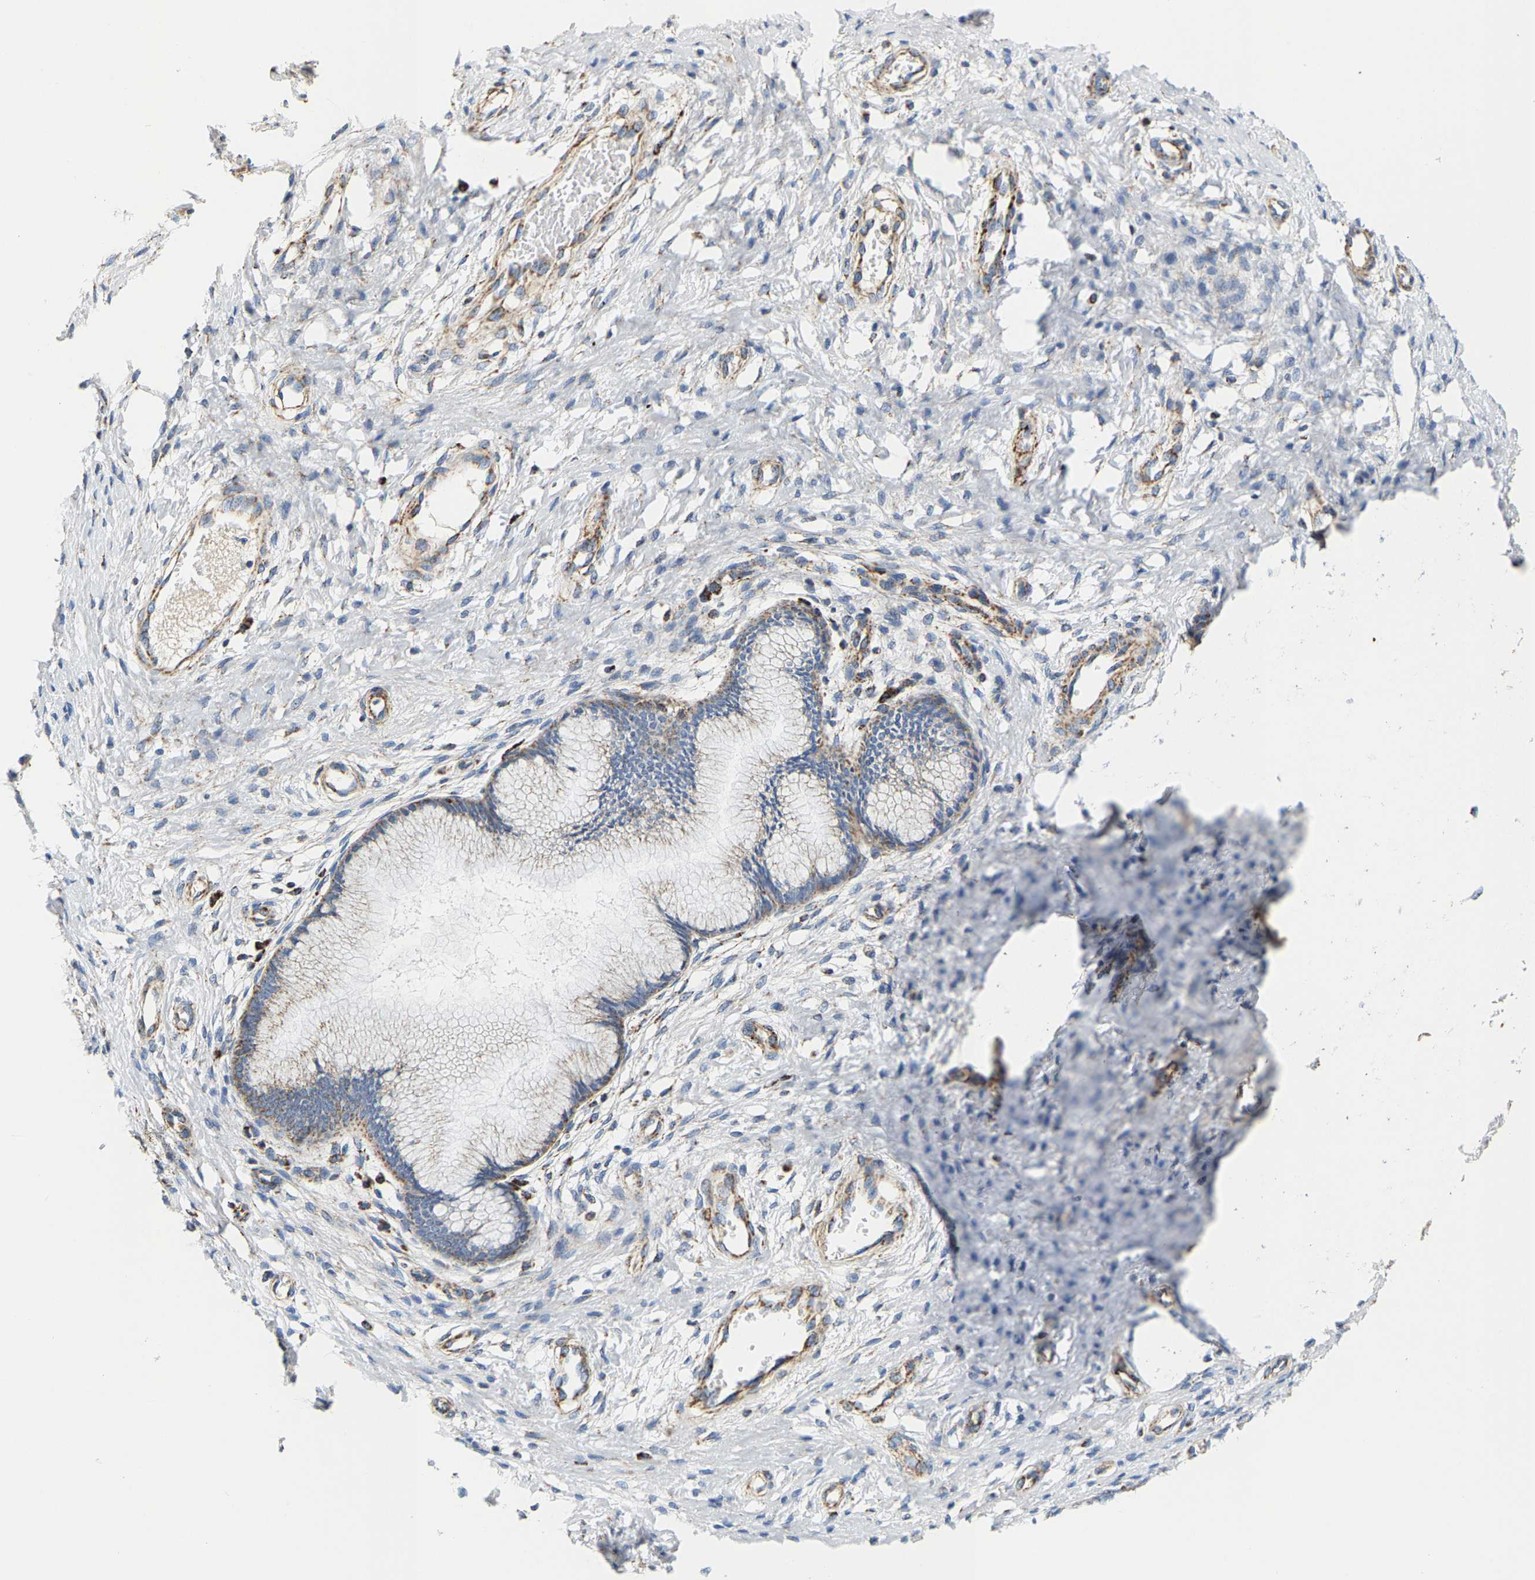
{"staining": {"intensity": "moderate", "quantity": ">75%", "location": "cytoplasmic/membranous"}, "tissue": "cervix", "cell_type": "Glandular cells", "image_type": "normal", "snomed": [{"axis": "morphology", "description": "Normal tissue, NOS"}, {"axis": "topography", "description": "Cervix"}], "caption": "Unremarkable cervix displays moderate cytoplasmic/membranous positivity in approximately >75% of glandular cells, visualized by immunohistochemistry. (DAB IHC with brightfield microscopy, high magnification).", "gene": "SHMT2", "patient": {"sex": "female", "age": 55}}